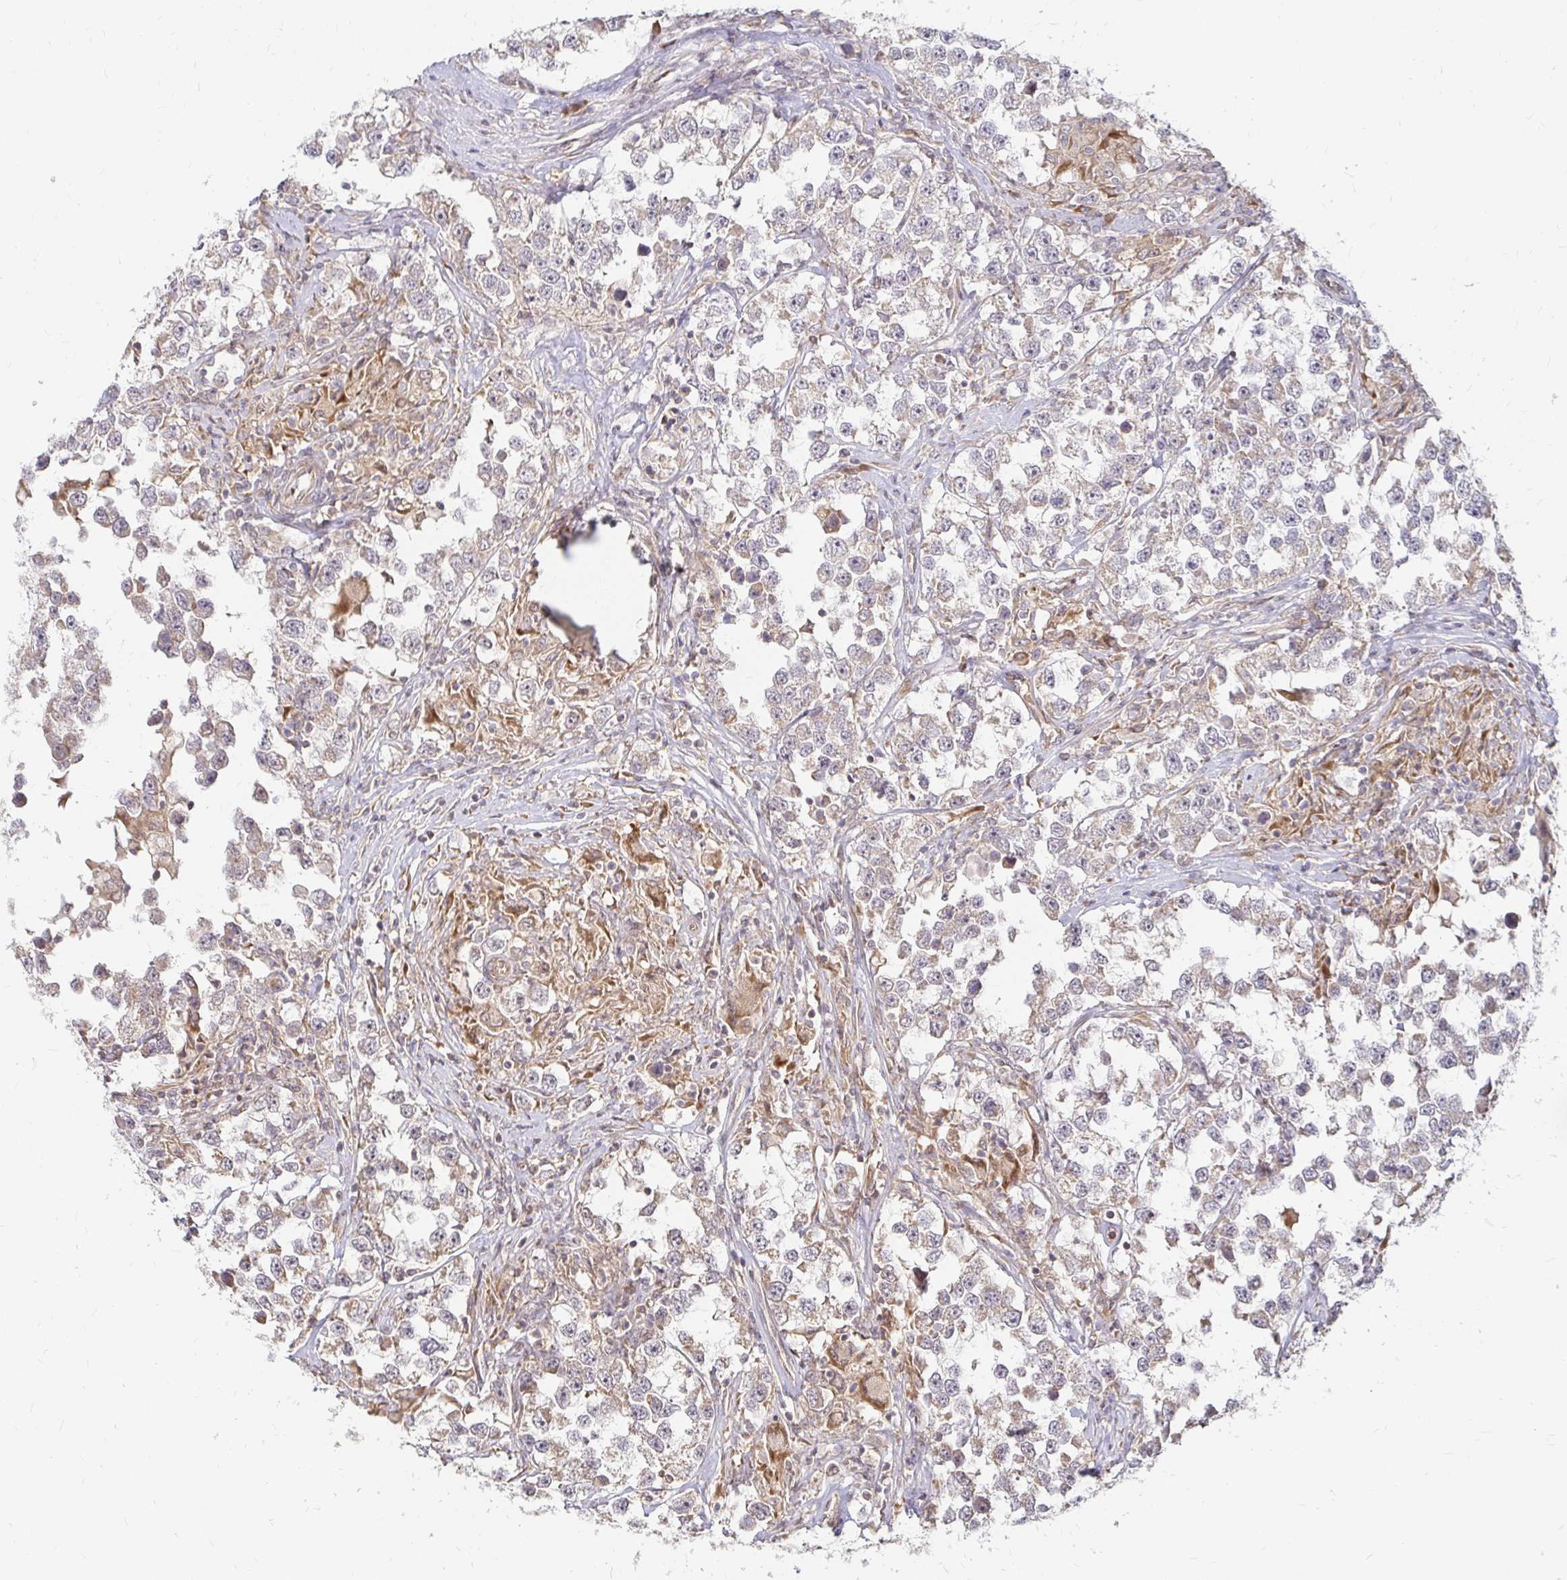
{"staining": {"intensity": "weak", "quantity": ">75%", "location": "cytoplasmic/membranous"}, "tissue": "testis cancer", "cell_type": "Tumor cells", "image_type": "cancer", "snomed": [{"axis": "morphology", "description": "Seminoma, NOS"}, {"axis": "topography", "description": "Testis"}], "caption": "The photomicrograph demonstrates staining of seminoma (testis), revealing weak cytoplasmic/membranous protein staining (brown color) within tumor cells. (IHC, brightfield microscopy, high magnification).", "gene": "CAST", "patient": {"sex": "male", "age": 46}}